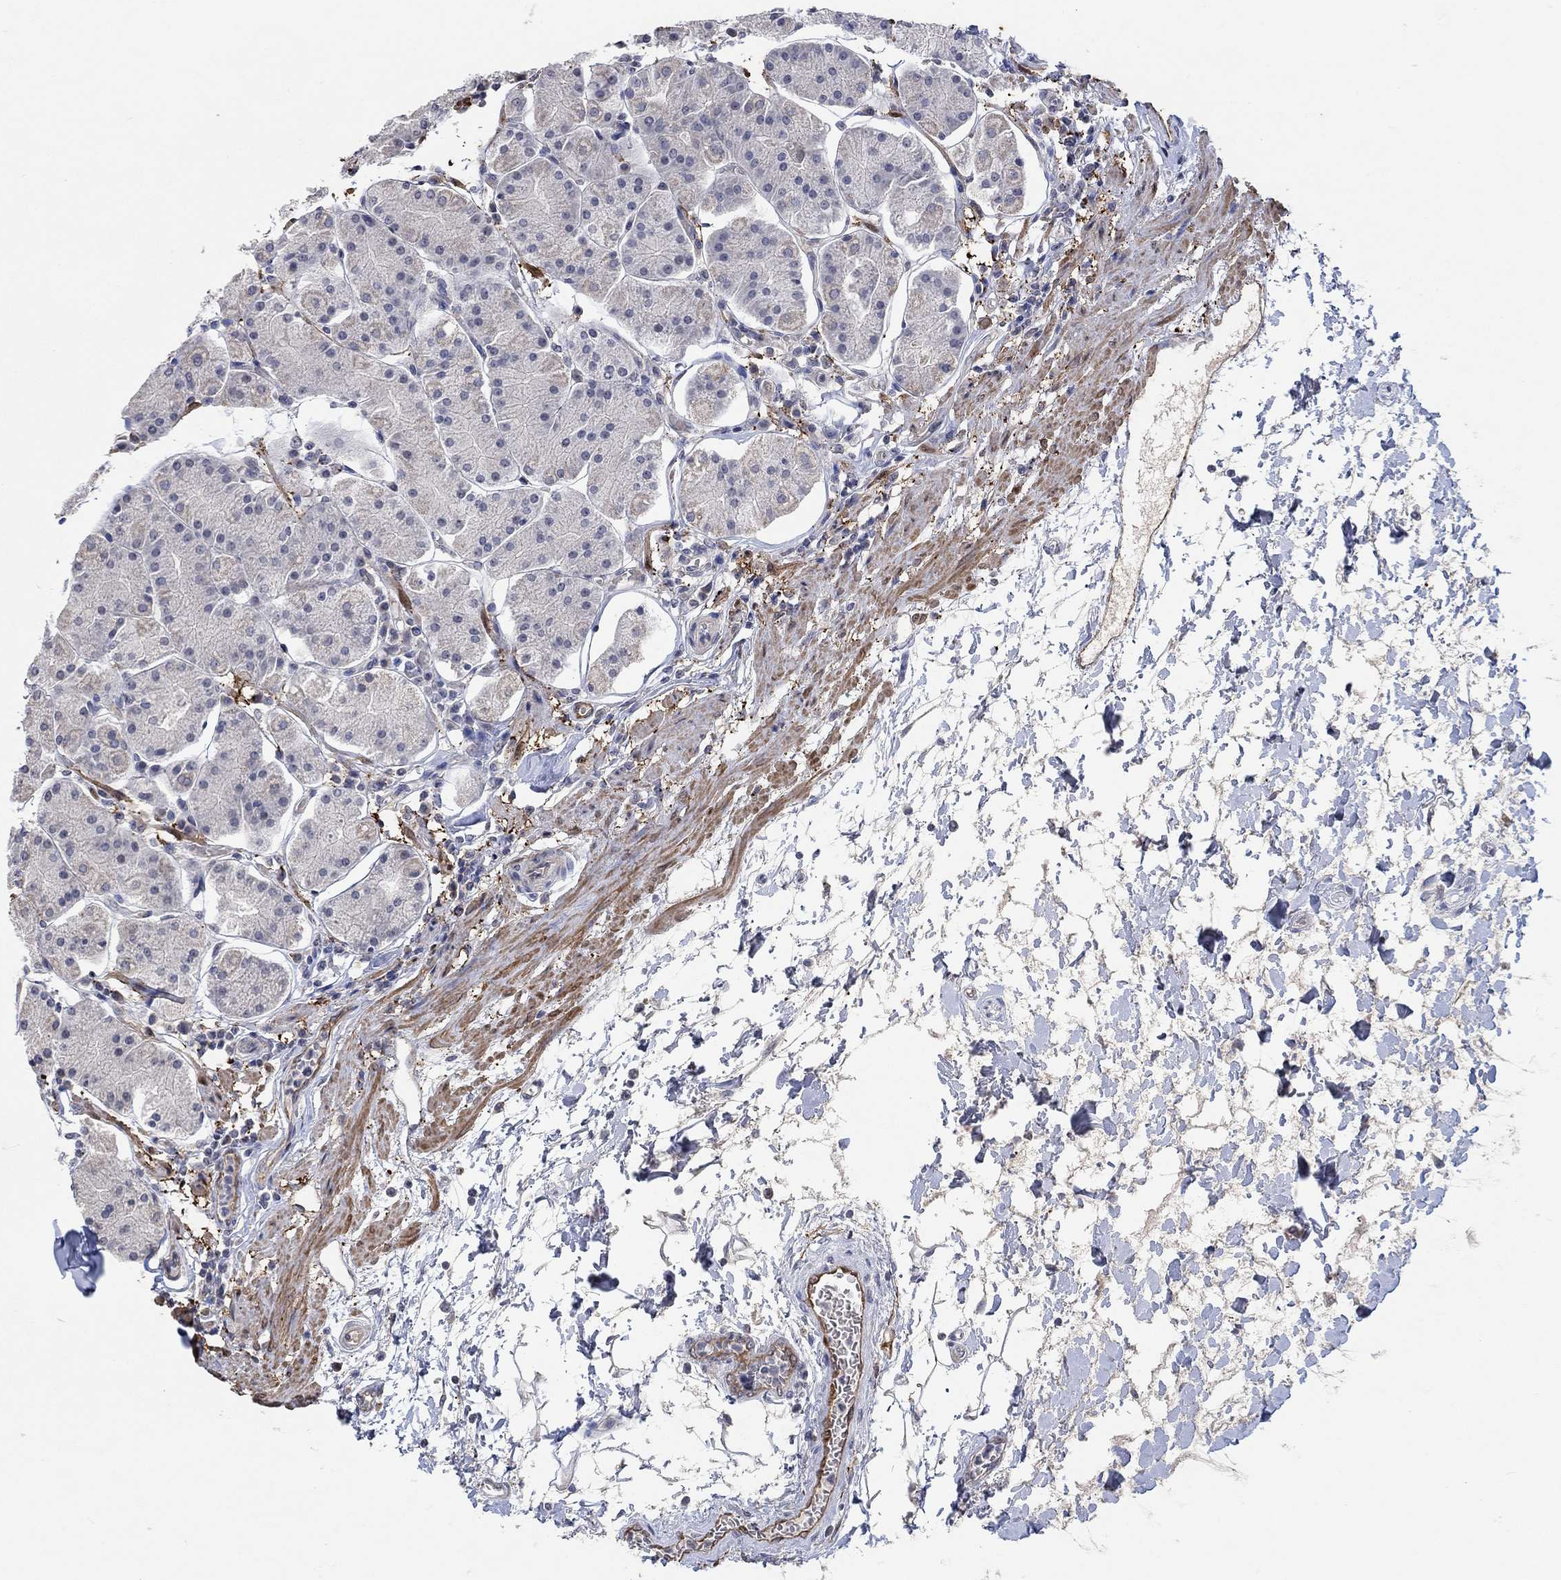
{"staining": {"intensity": "weak", "quantity": "<25%", "location": "cytoplasmic/membranous"}, "tissue": "stomach", "cell_type": "Glandular cells", "image_type": "normal", "snomed": [{"axis": "morphology", "description": "Normal tissue, NOS"}, {"axis": "topography", "description": "Stomach"}], "caption": "Immunohistochemistry photomicrograph of normal stomach: stomach stained with DAB (3,3'-diaminobenzidine) demonstrates no significant protein staining in glandular cells. The staining was performed using DAB (3,3'-diaminobenzidine) to visualize the protein expression in brown, while the nuclei were stained in blue with hematoxylin (Magnification: 20x).", "gene": "TGM2", "patient": {"sex": "male", "age": 54}}